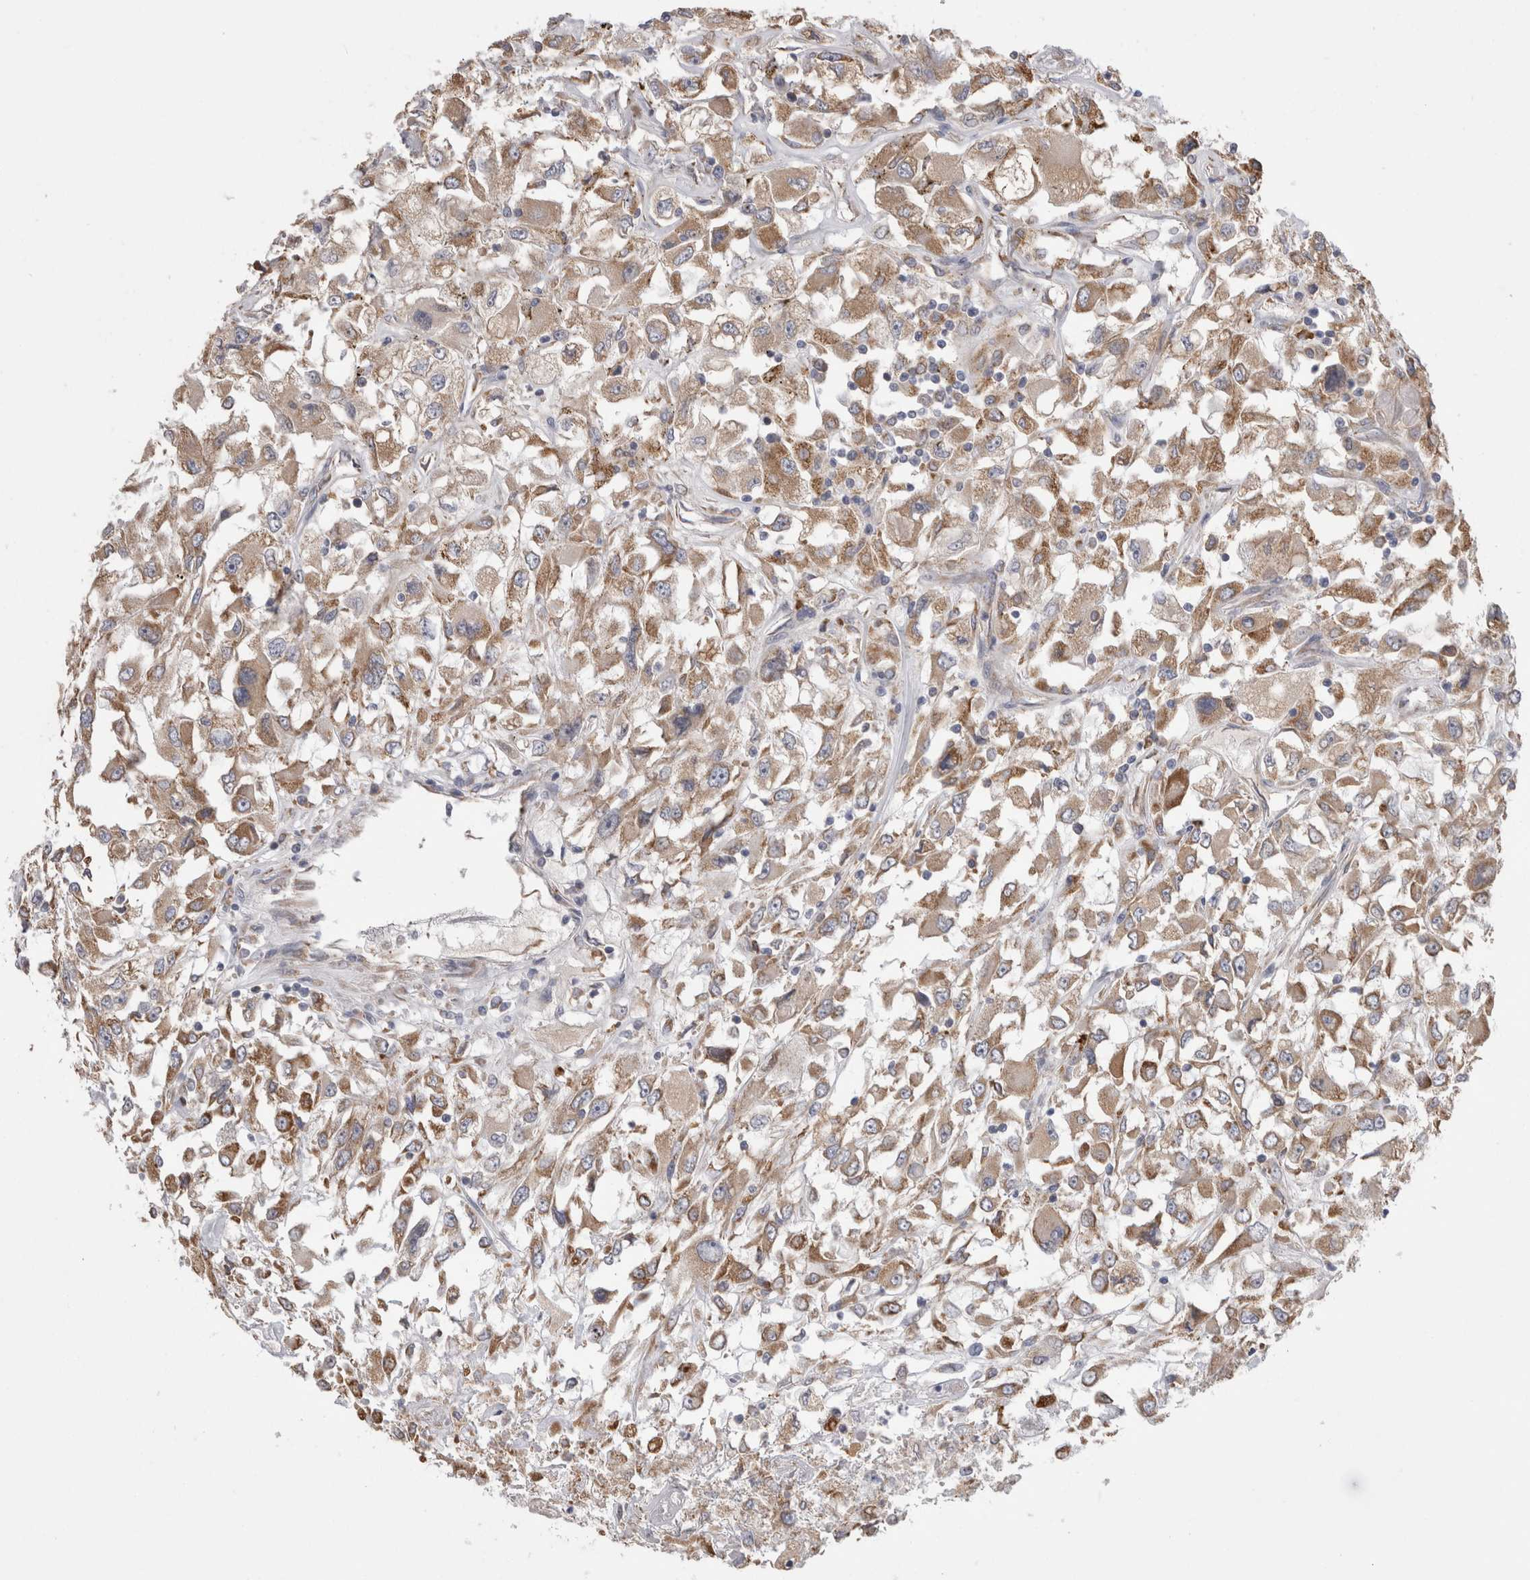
{"staining": {"intensity": "moderate", "quantity": "25%-75%", "location": "cytoplasmic/membranous"}, "tissue": "renal cancer", "cell_type": "Tumor cells", "image_type": "cancer", "snomed": [{"axis": "morphology", "description": "Adenocarcinoma, NOS"}, {"axis": "topography", "description": "Kidney"}], "caption": "DAB immunohistochemical staining of renal cancer (adenocarcinoma) reveals moderate cytoplasmic/membranous protein staining in approximately 25%-75% of tumor cells.", "gene": "ZNF341", "patient": {"sex": "female", "age": 52}}